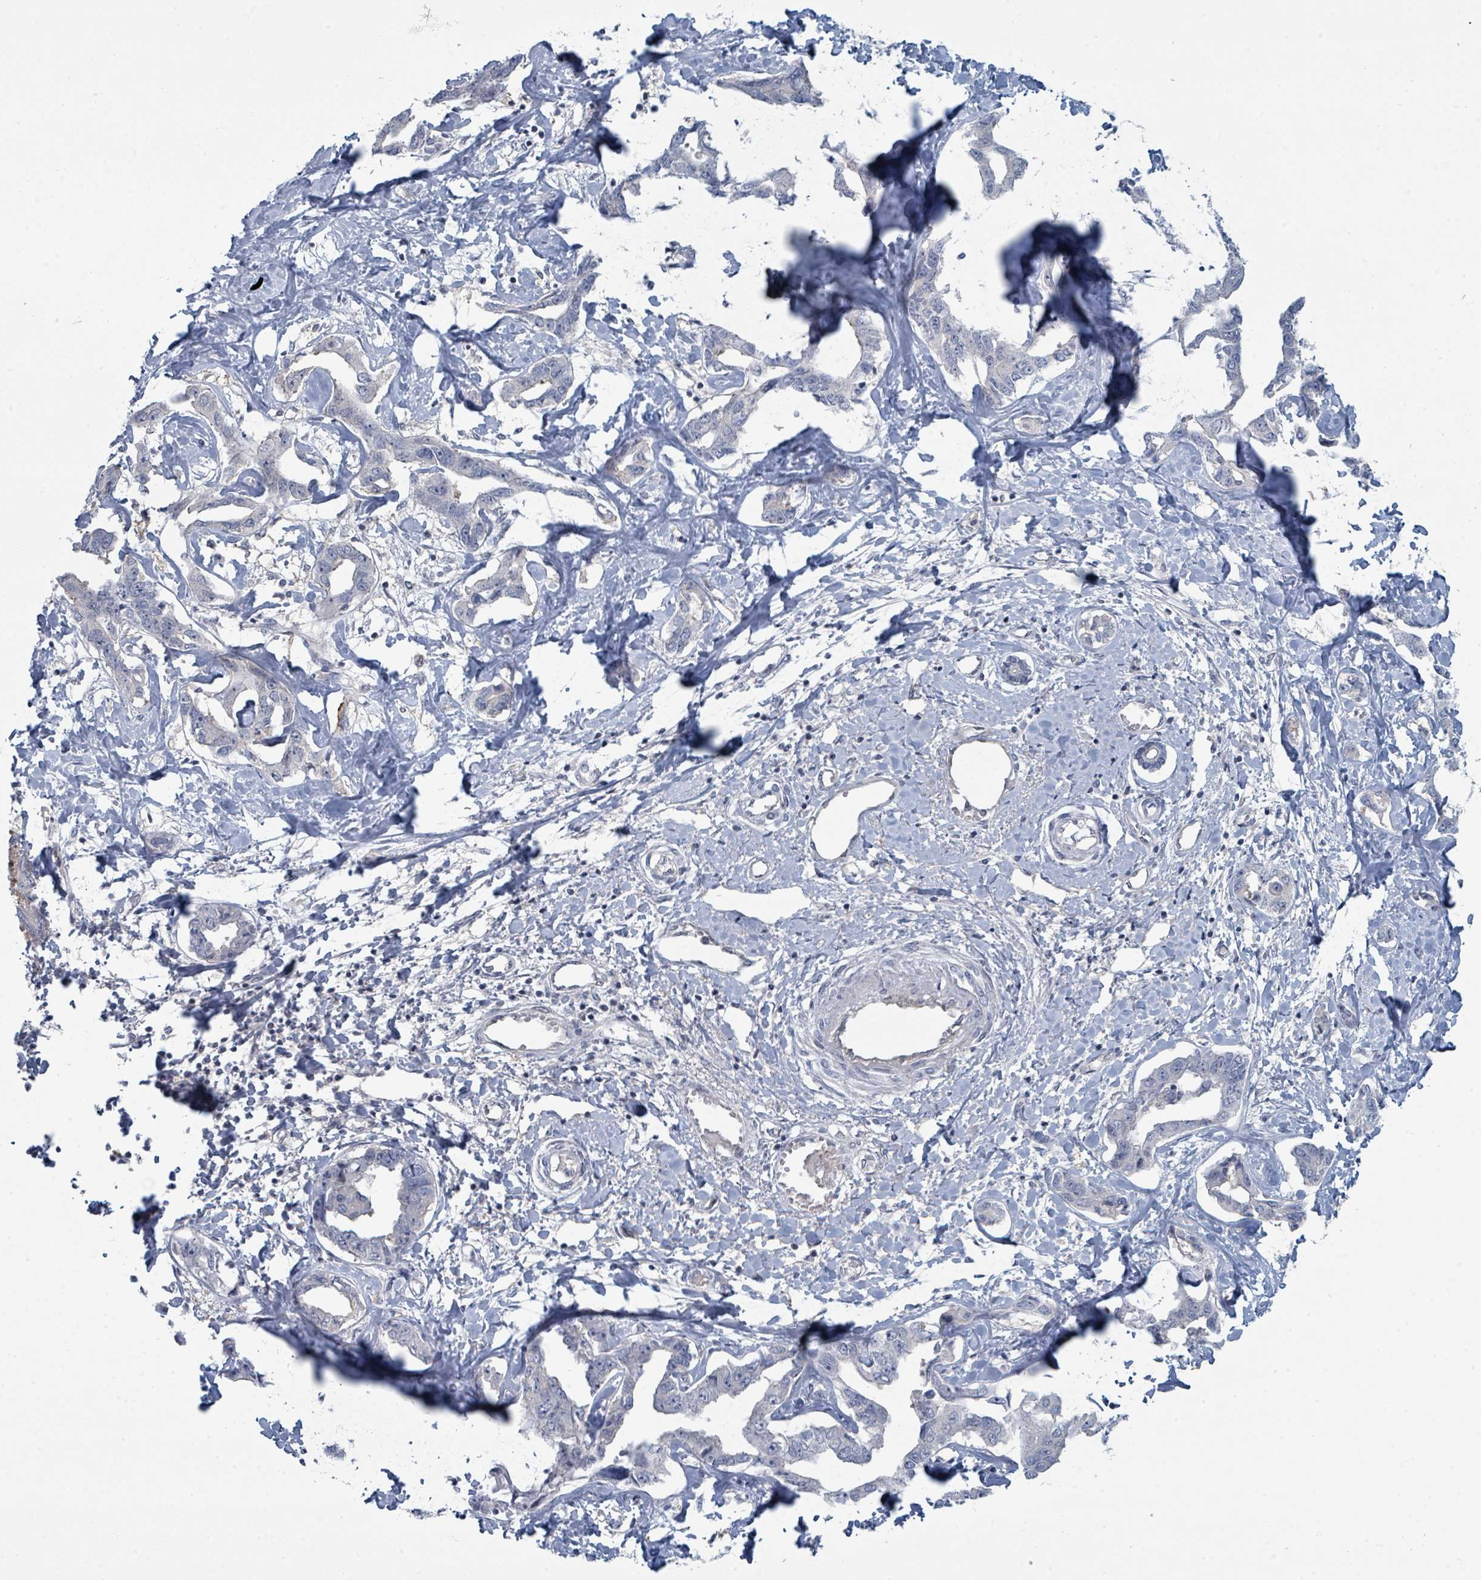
{"staining": {"intensity": "negative", "quantity": "none", "location": "none"}, "tissue": "liver cancer", "cell_type": "Tumor cells", "image_type": "cancer", "snomed": [{"axis": "morphology", "description": "Cholangiocarcinoma"}, {"axis": "topography", "description": "Liver"}], "caption": "DAB (3,3'-diaminobenzidine) immunohistochemical staining of human cholangiocarcinoma (liver) displays no significant expression in tumor cells.", "gene": "SLC25A45", "patient": {"sex": "male", "age": 59}}